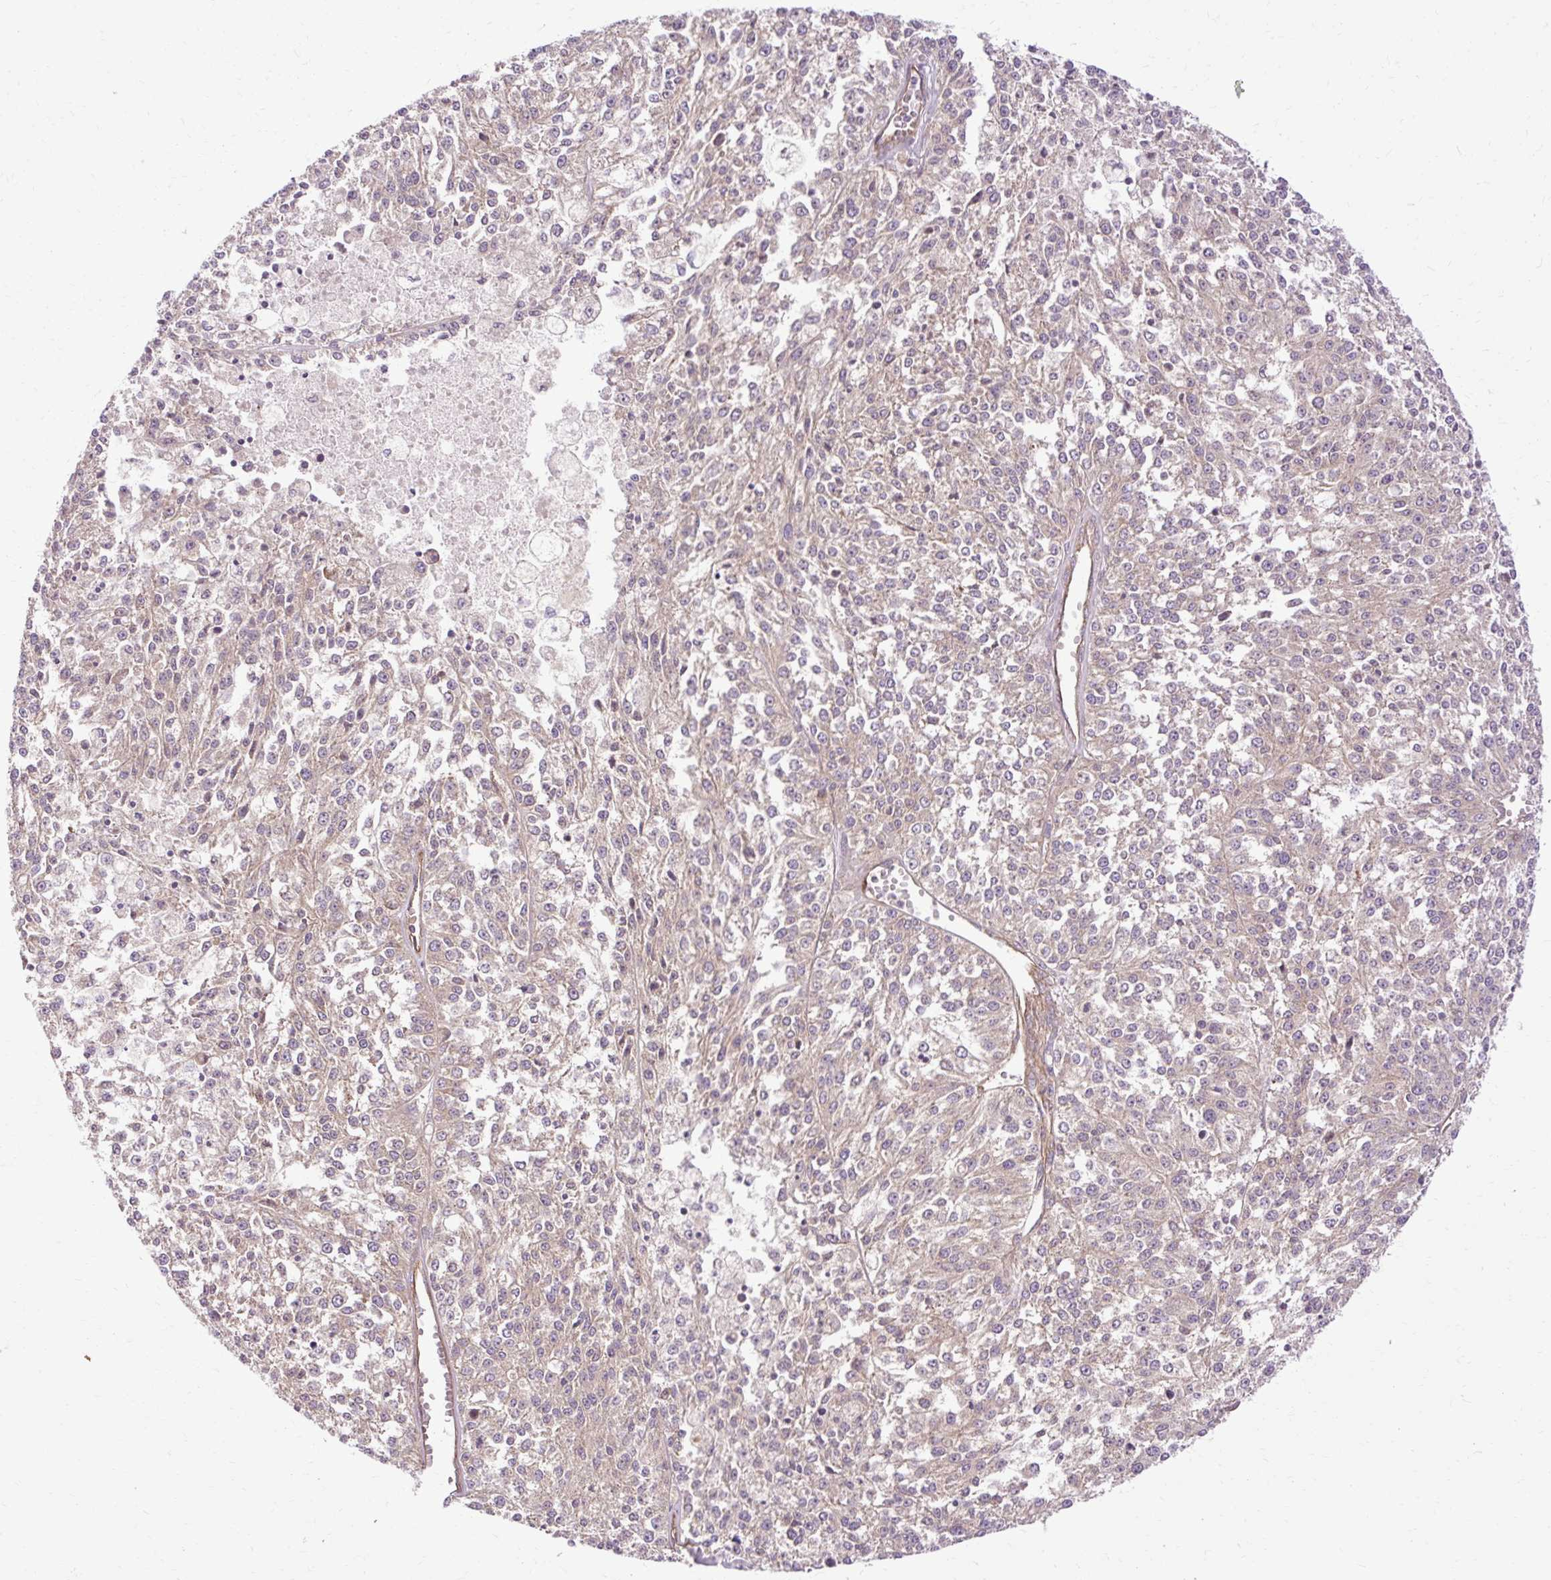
{"staining": {"intensity": "weak", "quantity": "25%-75%", "location": "cytoplasmic/membranous"}, "tissue": "melanoma", "cell_type": "Tumor cells", "image_type": "cancer", "snomed": [{"axis": "morphology", "description": "Malignant melanoma, NOS"}, {"axis": "topography", "description": "Skin"}], "caption": "This is an image of immunohistochemistry staining of malignant melanoma, which shows weak expression in the cytoplasmic/membranous of tumor cells.", "gene": "CCDC93", "patient": {"sex": "female", "age": 64}}